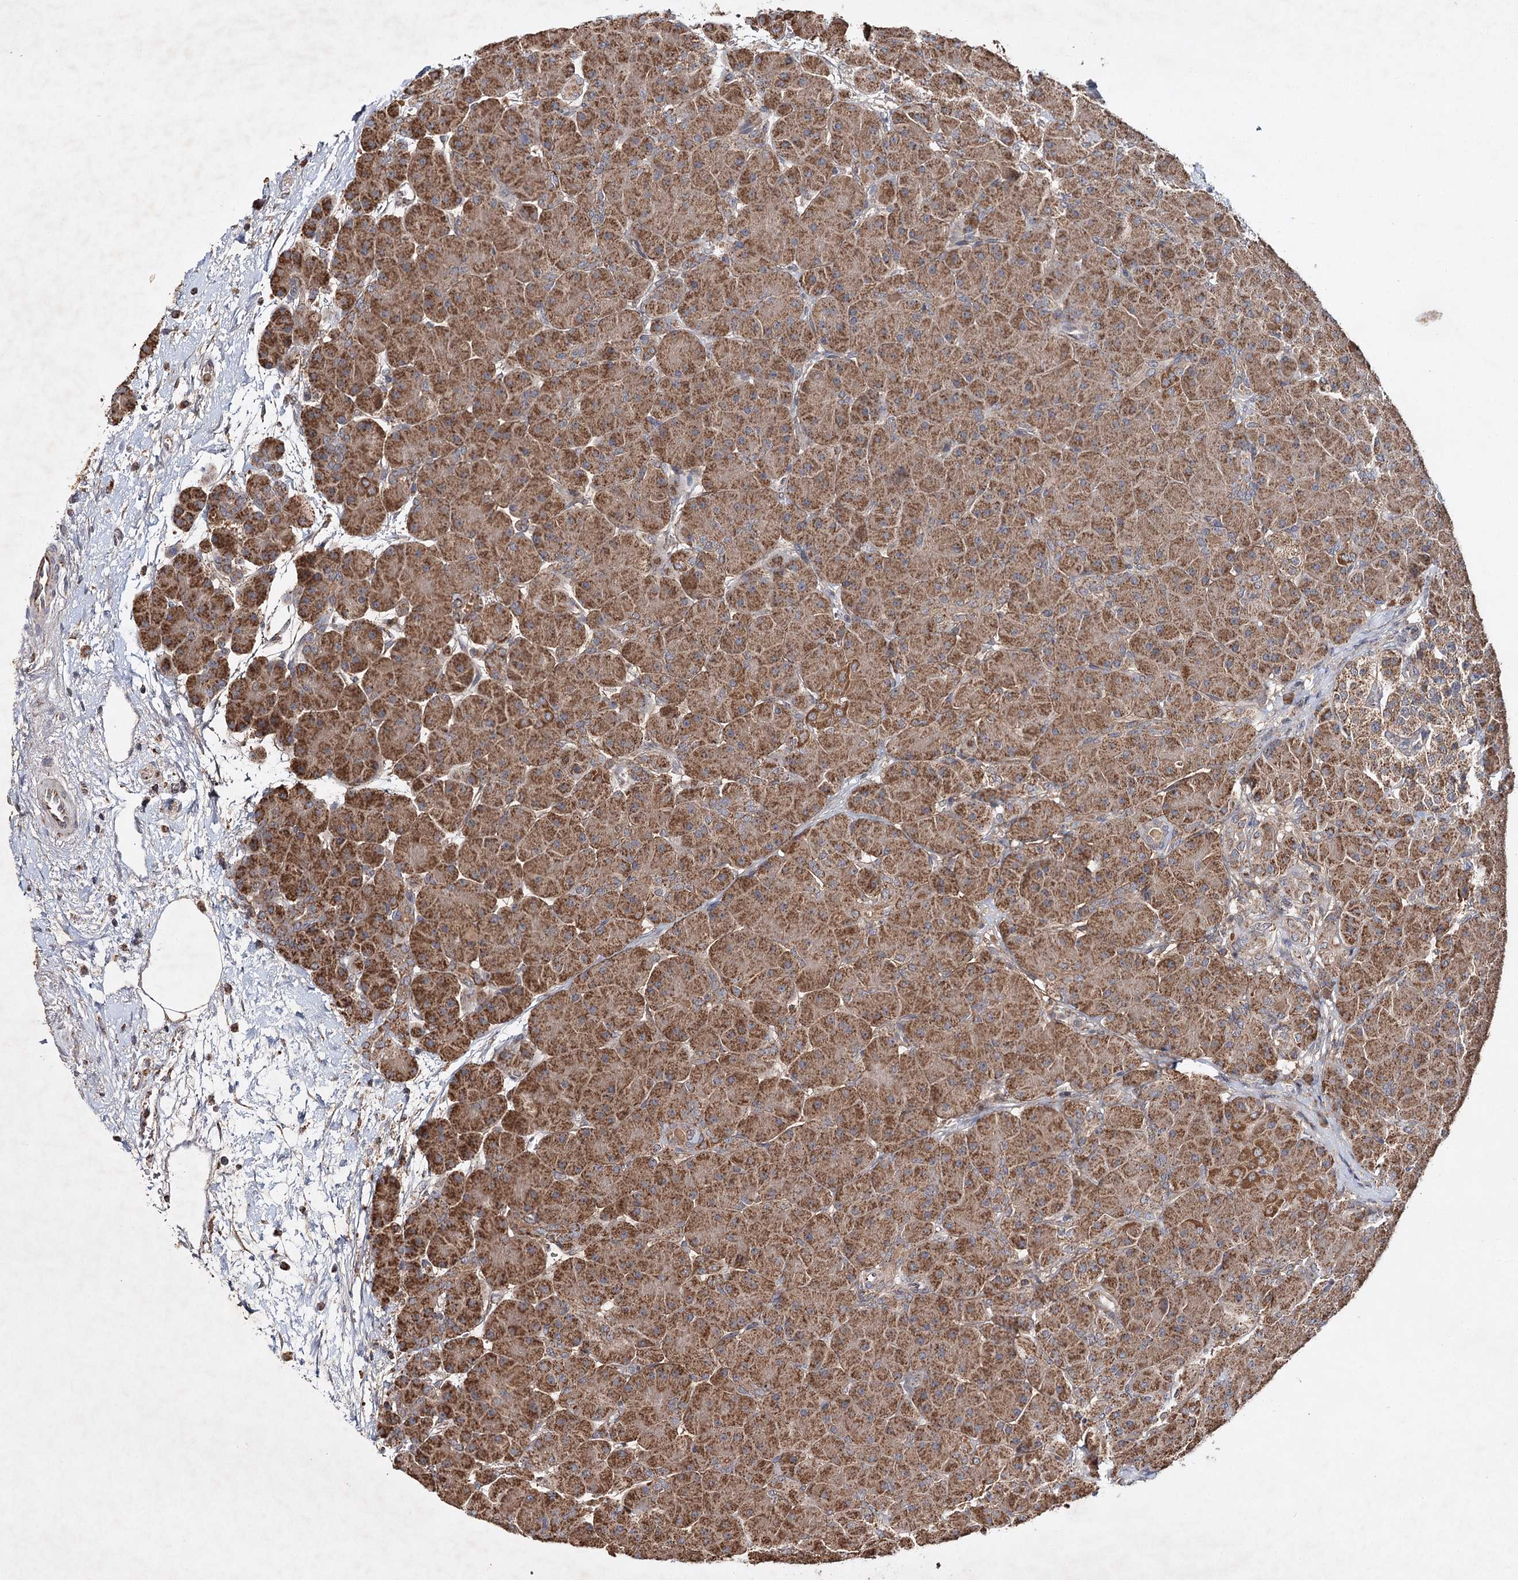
{"staining": {"intensity": "moderate", "quantity": ">75%", "location": "cytoplasmic/membranous"}, "tissue": "pancreas", "cell_type": "Exocrine glandular cells", "image_type": "normal", "snomed": [{"axis": "morphology", "description": "Normal tissue, NOS"}, {"axis": "topography", "description": "Pancreas"}], "caption": "Benign pancreas was stained to show a protein in brown. There is medium levels of moderate cytoplasmic/membranous positivity in approximately >75% of exocrine glandular cells. Nuclei are stained in blue.", "gene": "PIK3CB", "patient": {"sex": "male", "age": 66}}